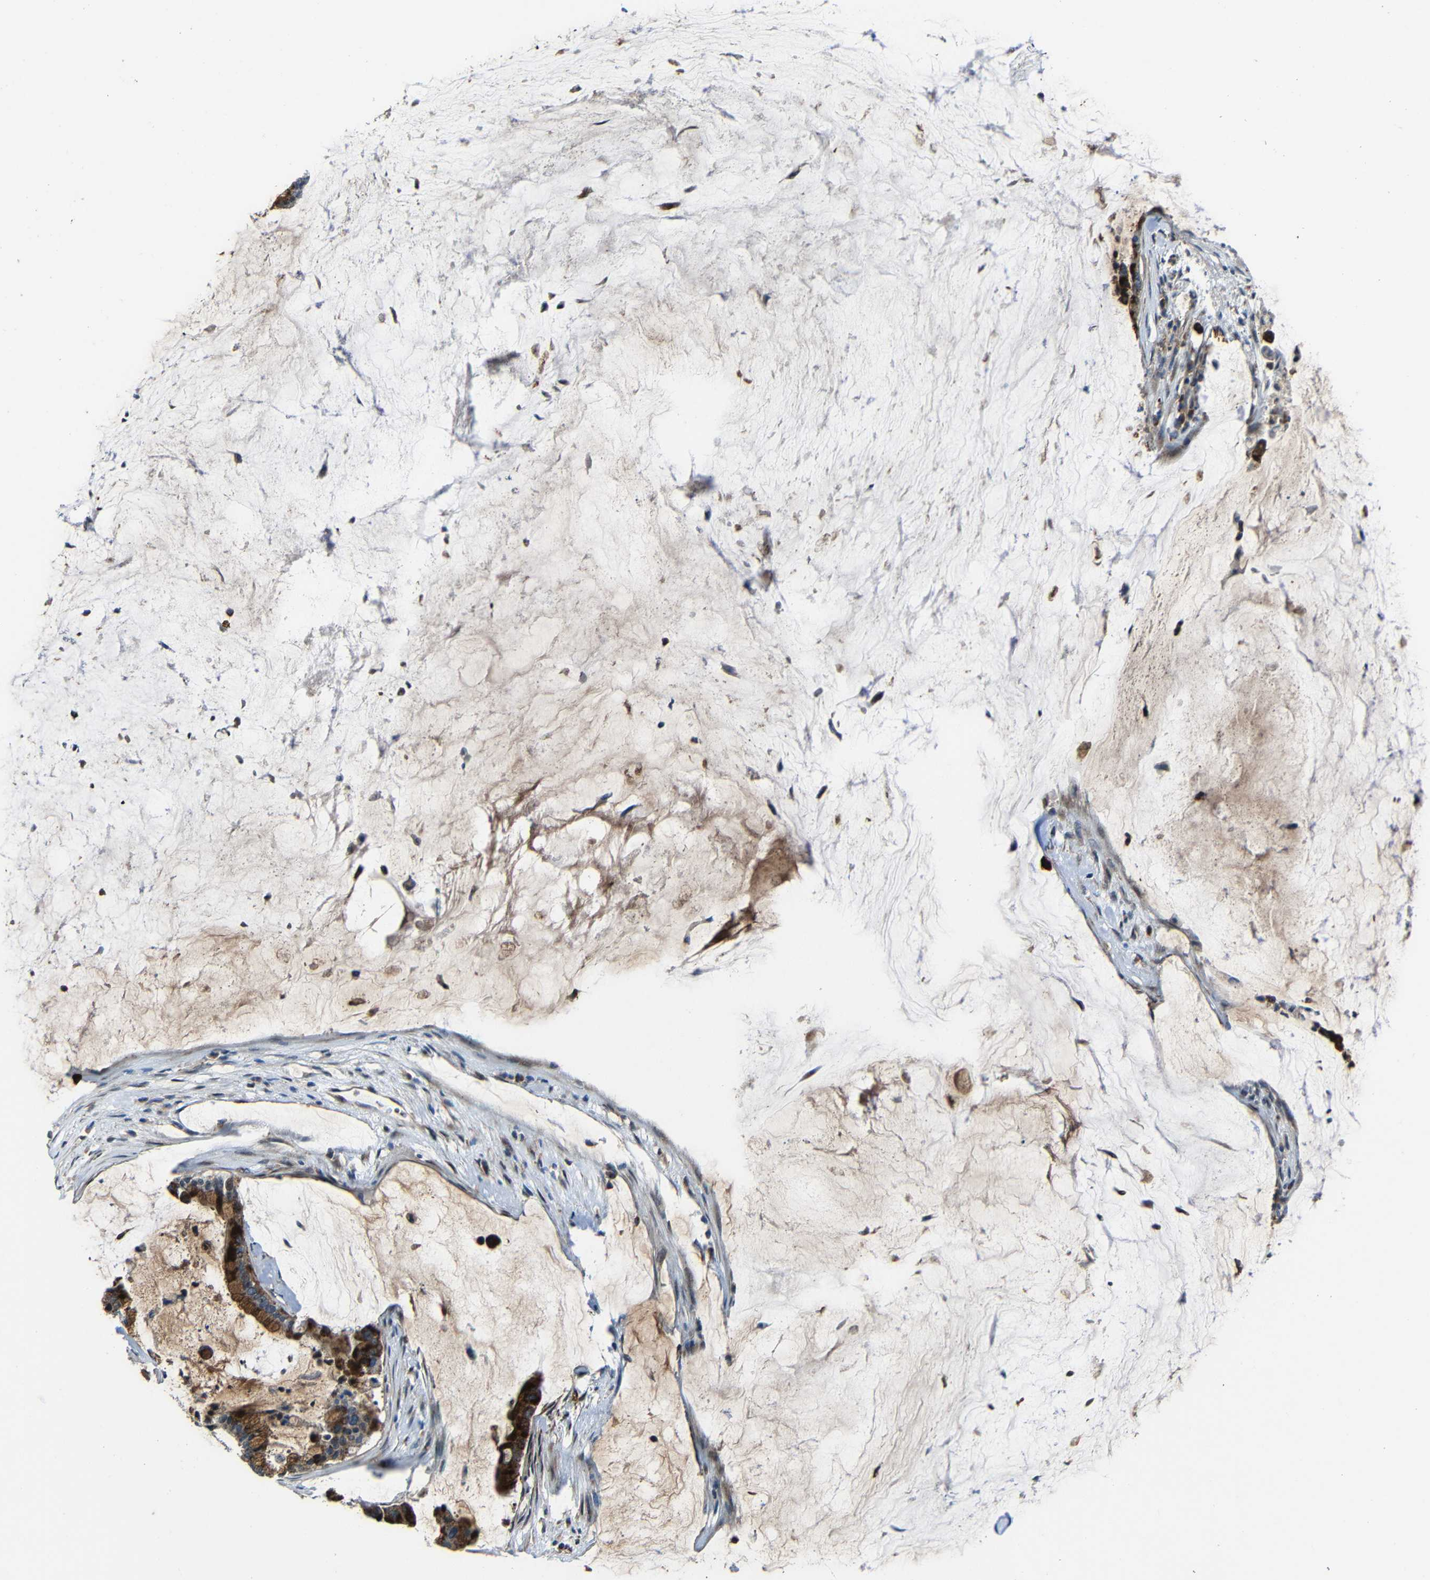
{"staining": {"intensity": "strong", "quantity": ">75%", "location": "cytoplasmic/membranous"}, "tissue": "pancreatic cancer", "cell_type": "Tumor cells", "image_type": "cancer", "snomed": [{"axis": "morphology", "description": "Adenocarcinoma, NOS"}, {"axis": "topography", "description": "Pancreas"}], "caption": "Tumor cells exhibit high levels of strong cytoplasmic/membranous positivity in approximately >75% of cells in human adenocarcinoma (pancreatic).", "gene": "DNAJC5", "patient": {"sex": "male", "age": 41}}